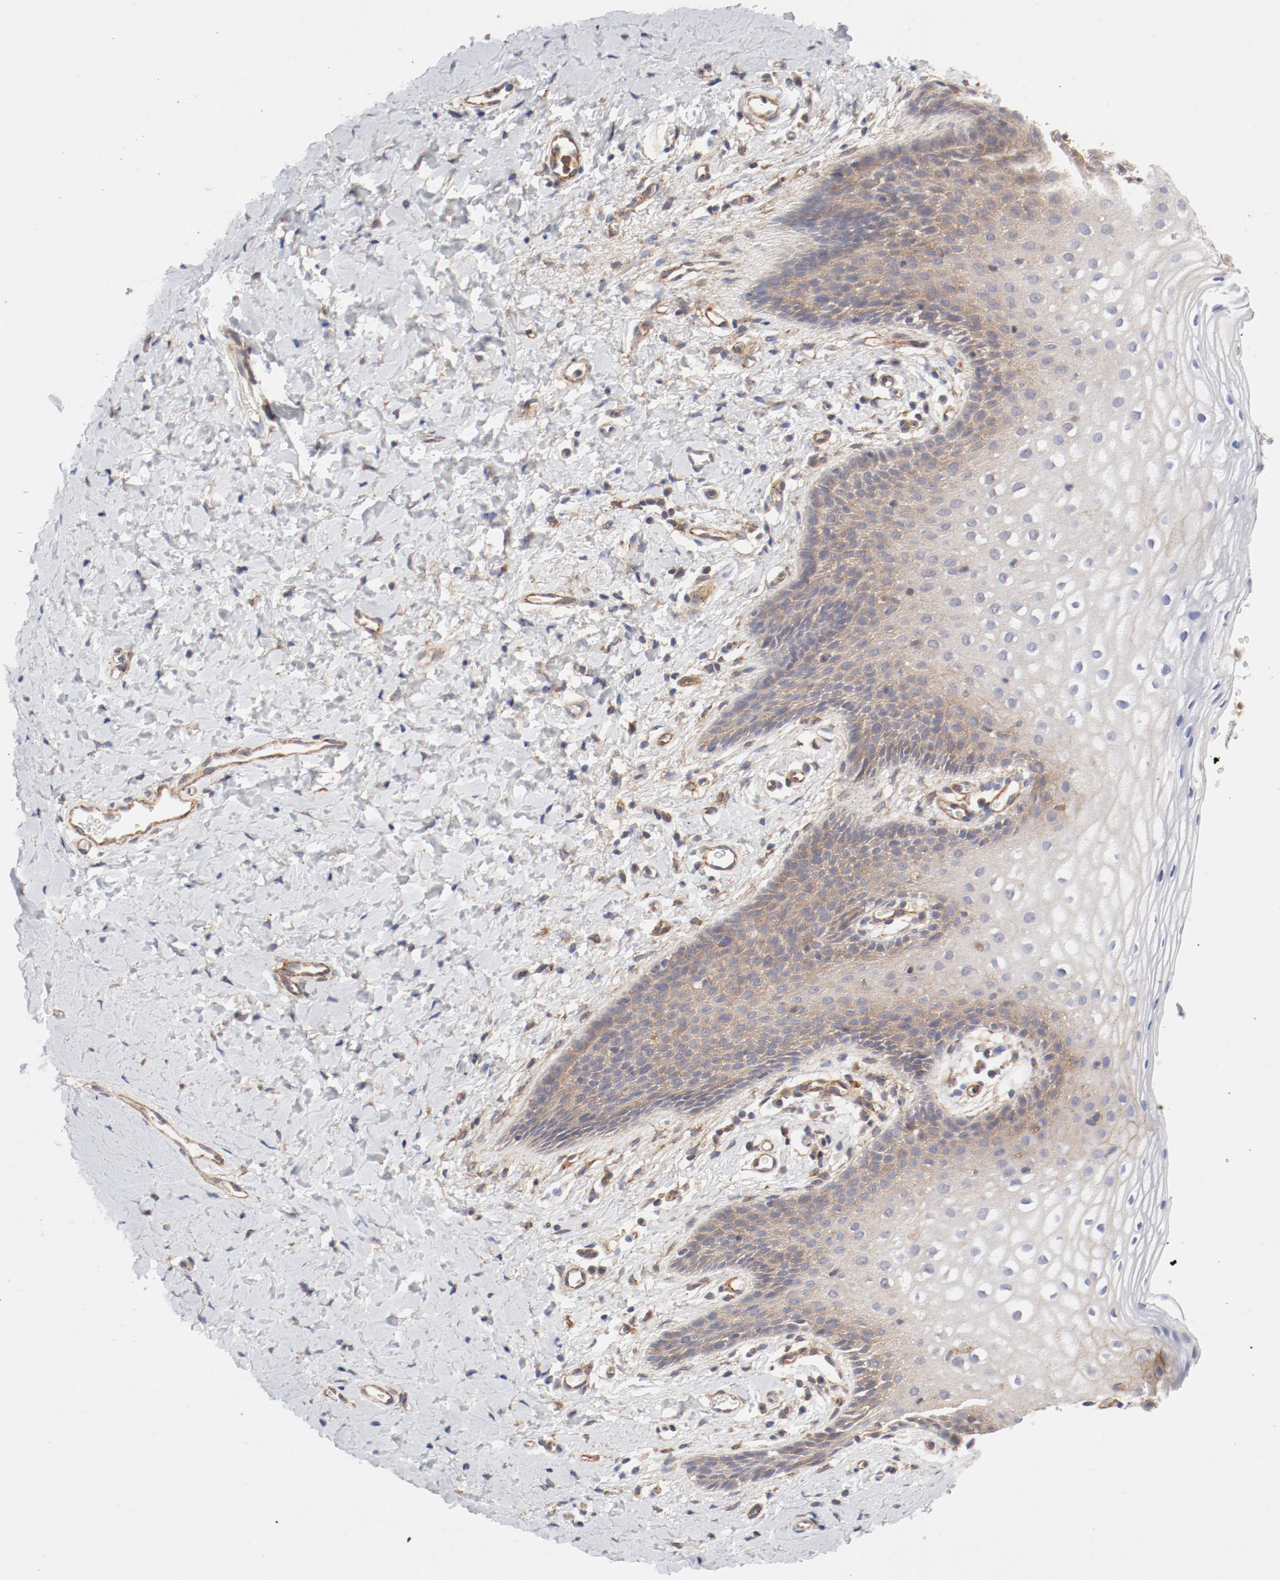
{"staining": {"intensity": "weak", "quantity": "<25%", "location": "cytoplasmic/membranous"}, "tissue": "vagina", "cell_type": "Squamous epithelial cells", "image_type": "normal", "snomed": [{"axis": "morphology", "description": "Normal tissue, NOS"}, {"axis": "topography", "description": "Vagina"}], "caption": "There is no significant staining in squamous epithelial cells of vagina. The staining is performed using DAB brown chromogen with nuclei counter-stained in using hematoxylin.", "gene": "AP2A1", "patient": {"sex": "female", "age": 55}}